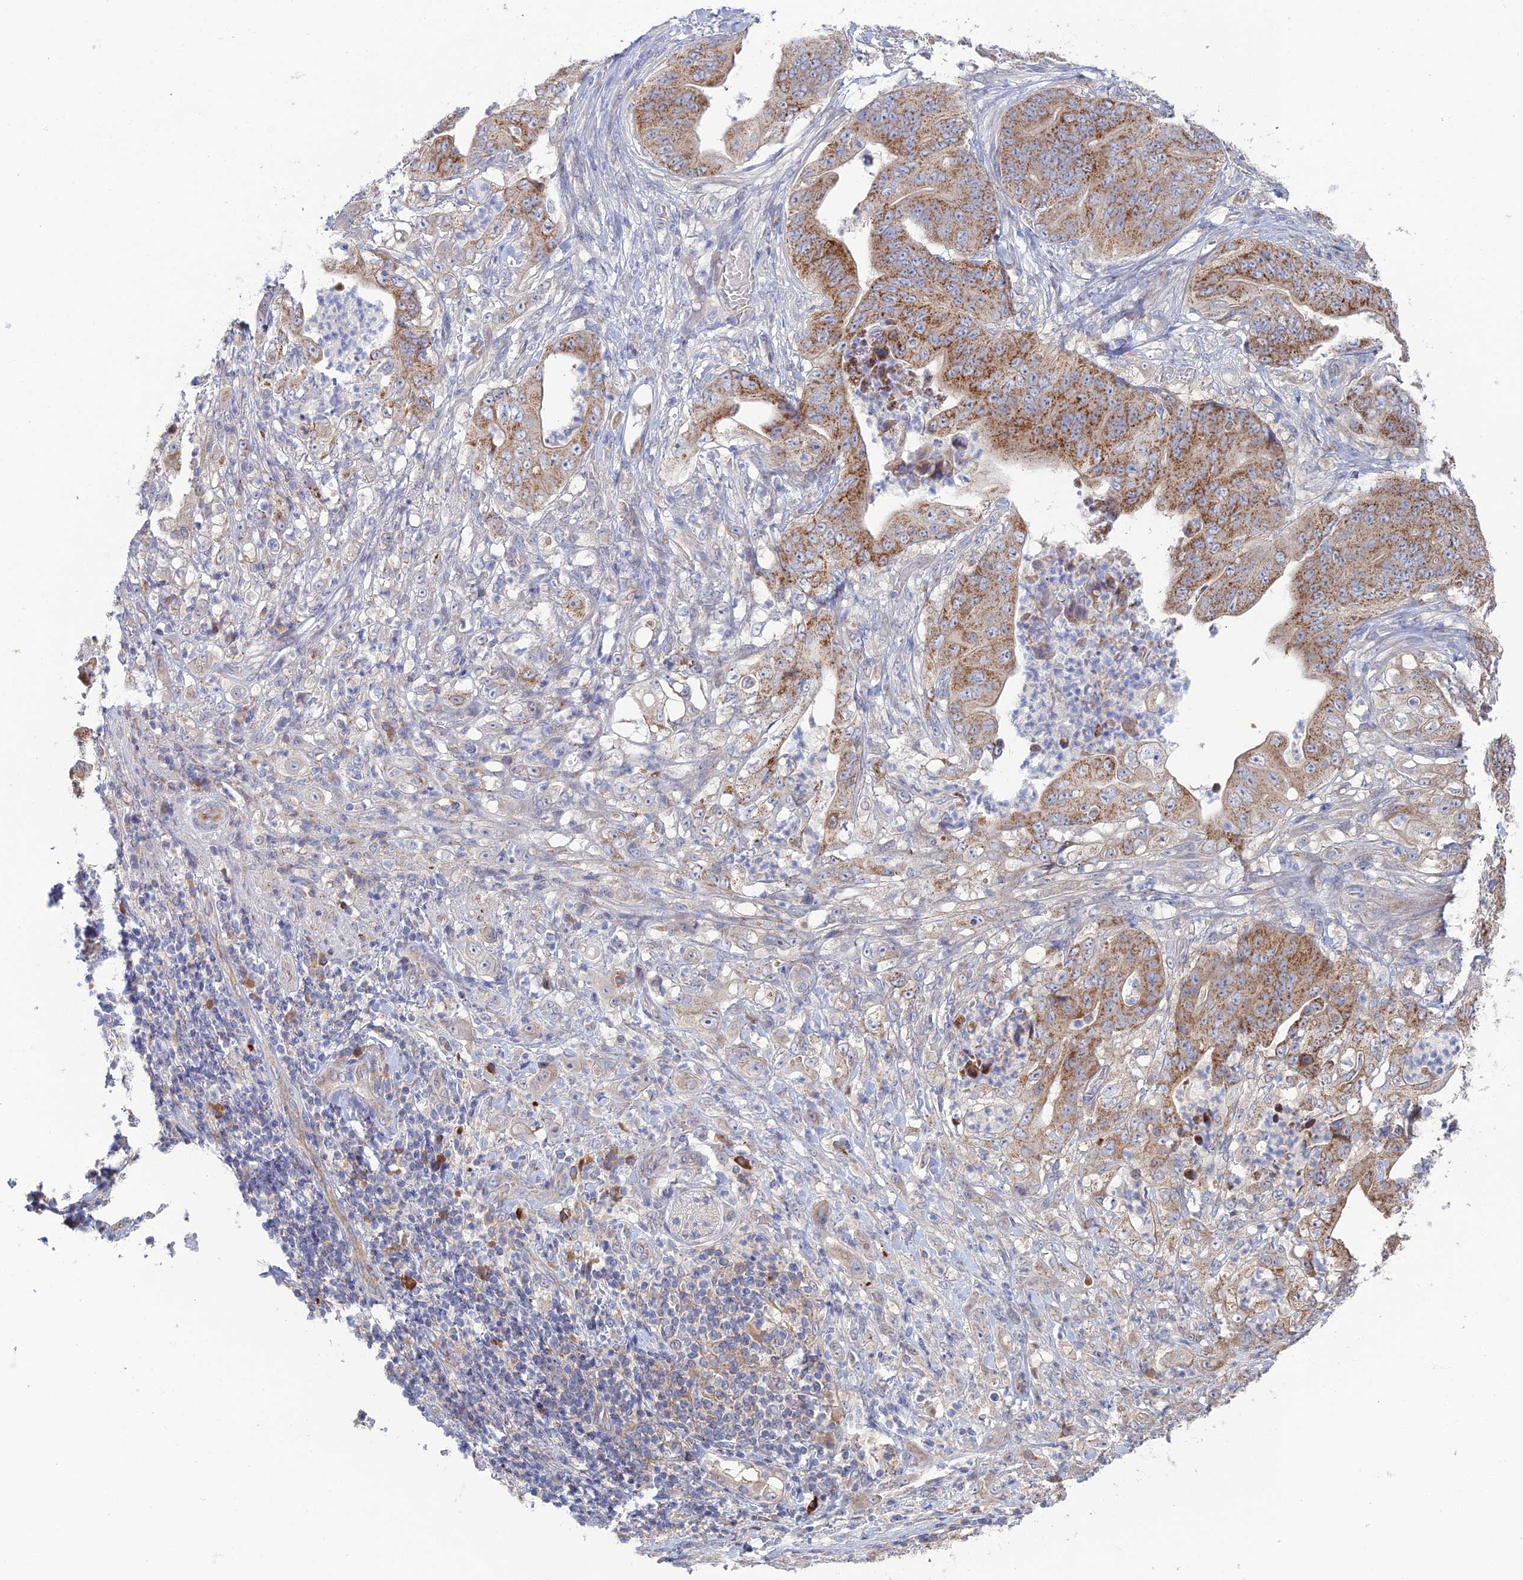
{"staining": {"intensity": "moderate", "quantity": ">75%", "location": "cytoplasmic/membranous"}, "tissue": "stomach cancer", "cell_type": "Tumor cells", "image_type": "cancer", "snomed": [{"axis": "morphology", "description": "Adenocarcinoma, NOS"}, {"axis": "topography", "description": "Stomach"}], "caption": "IHC (DAB) staining of stomach adenocarcinoma reveals moderate cytoplasmic/membranous protein staining in approximately >75% of tumor cells.", "gene": "ARL16", "patient": {"sex": "female", "age": 73}}